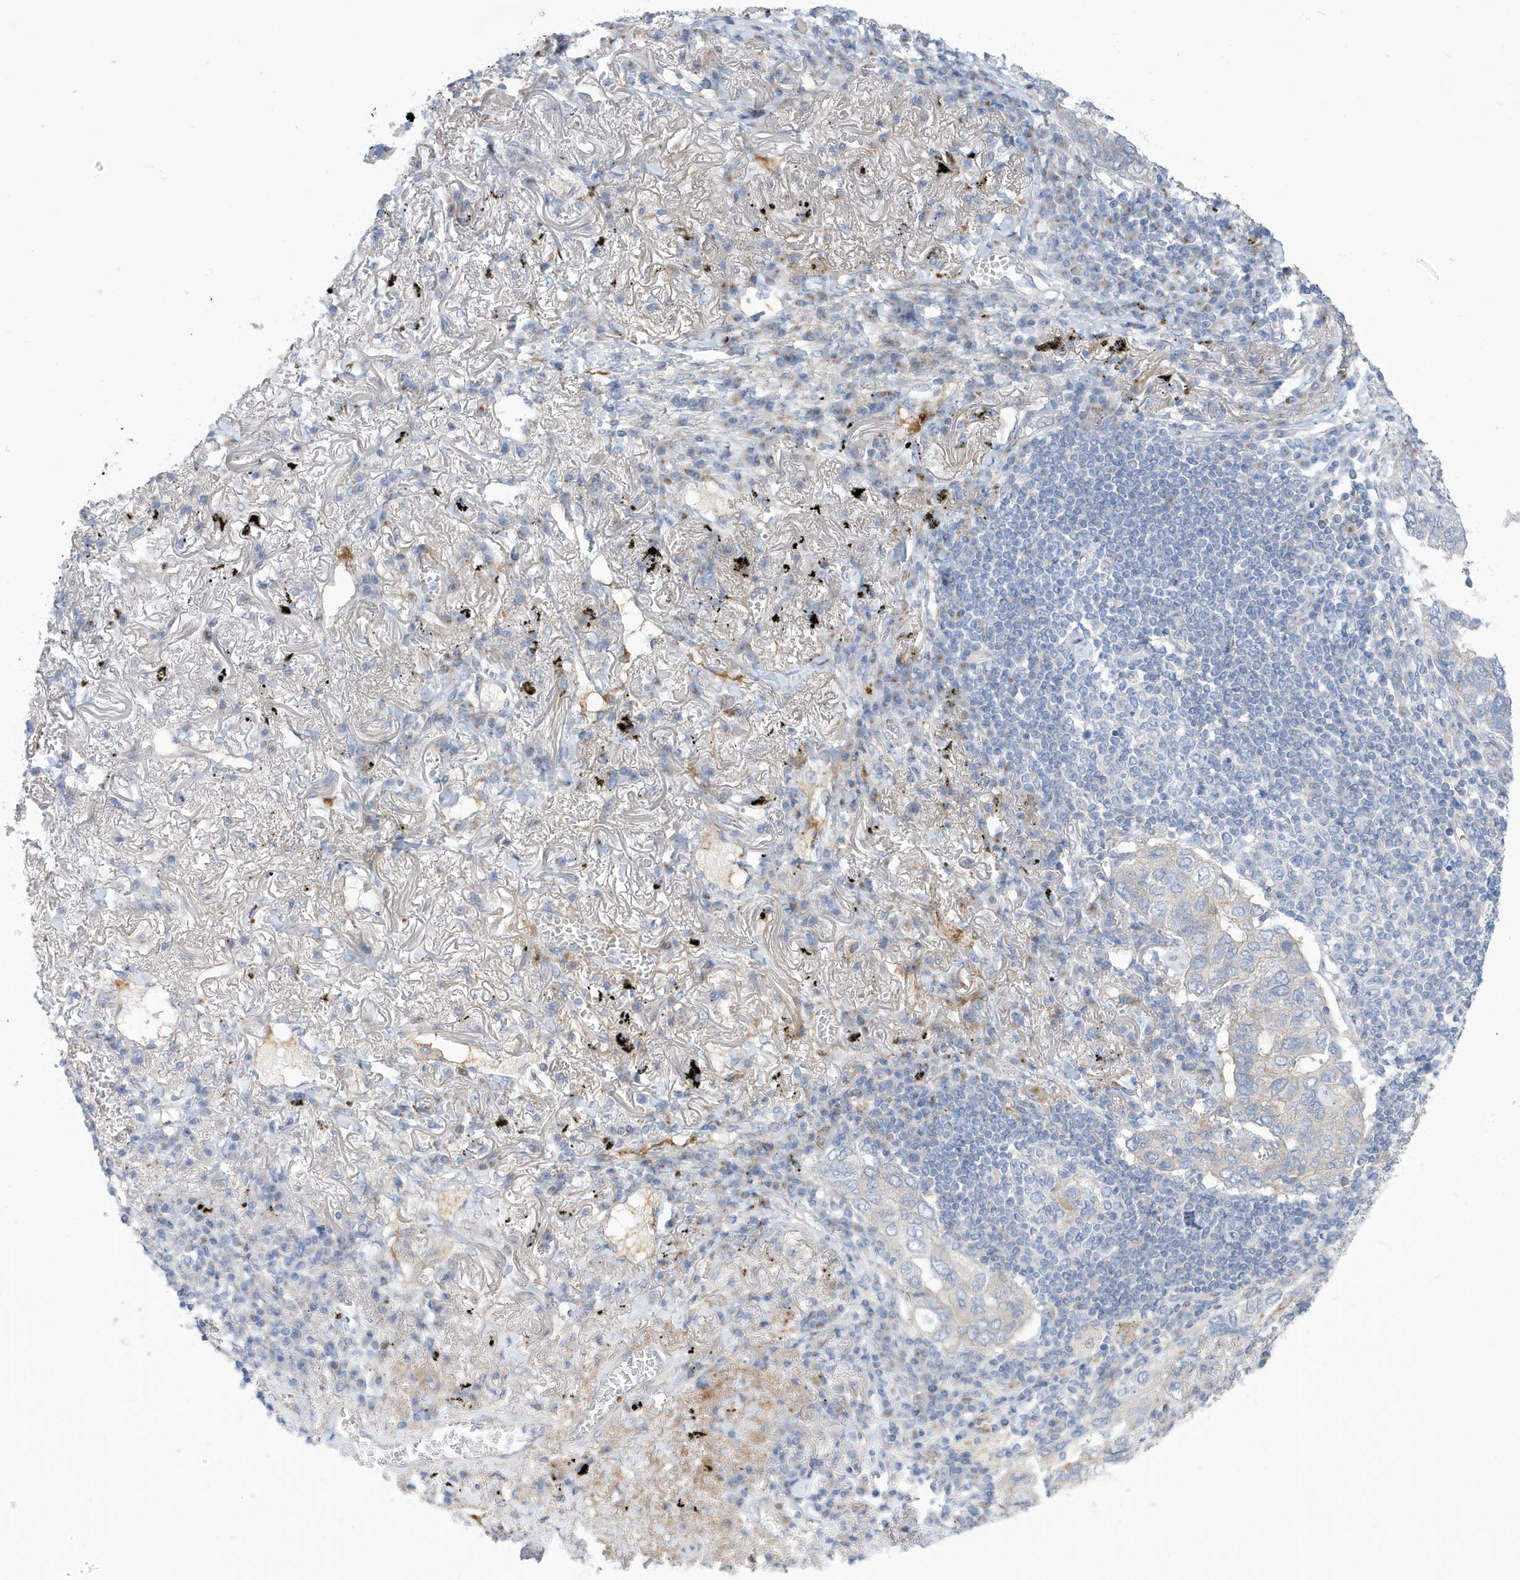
{"staining": {"intensity": "negative", "quantity": "none", "location": "none"}, "tissue": "lung cancer", "cell_type": "Tumor cells", "image_type": "cancer", "snomed": [{"axis": "morphology", "description": "Adenocarcinoma, NOS"}, {"axis": "topography", "description": "Lung"}], "caption": "Protein analysis of adenocarcinoma (lung) reveals no significant positivity in tumor cells.", "gene": "ATP13A5", "patient": {"sex": "male", "age": 65}}